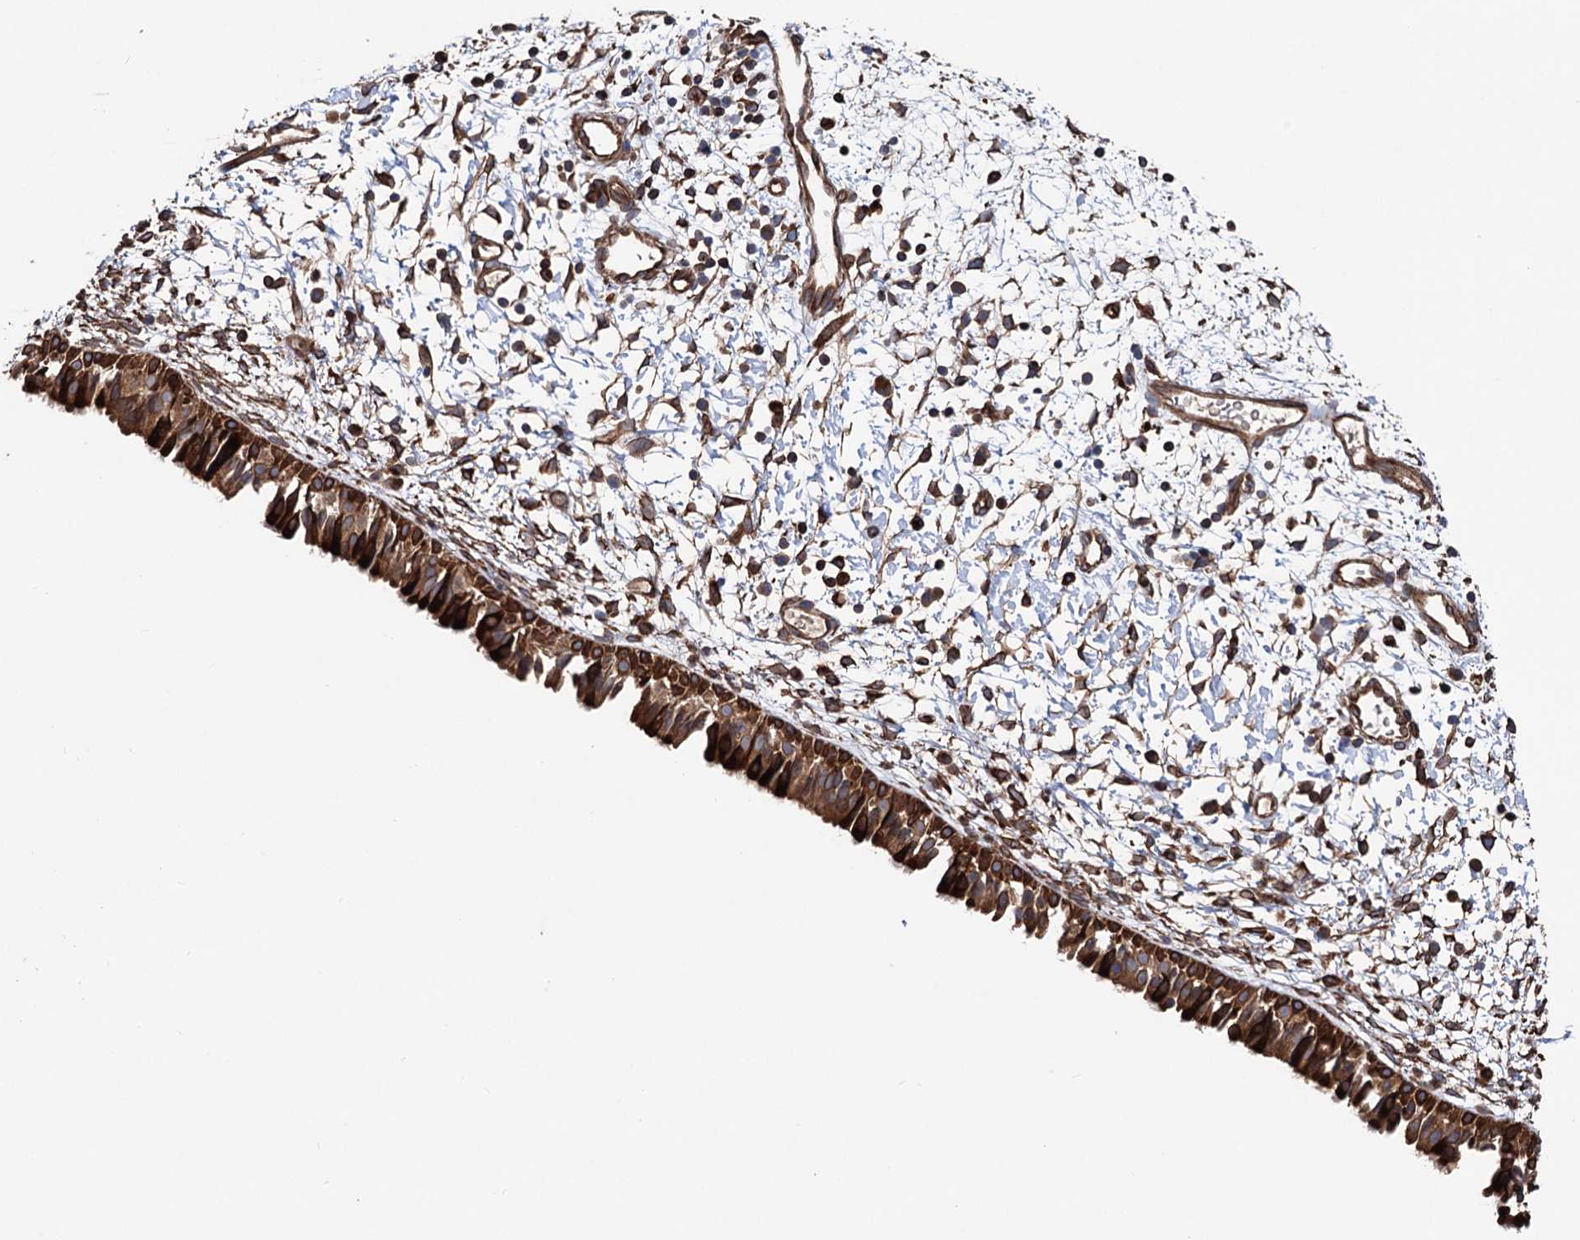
{"staining": {"intensity": "strong", "quantity": ">75%", "location": "cytoplasmic/membranous"}, "tissue": "nasopharynx", "cell_type": "Respiratory epithelial cells", "image_type": "normal", "snomed": [{"axis": "morphology", "description": "Normal tissue, NOS"}, {"axis": "topography", "description": "Nasopharynx"}], "caption": "About >75% of respiratory epithelial cells in normal human nasopharynx show strong cytoplasmic/membranous protein positivity as visualized by brown immunohistochemical staining.", "gene": "STING1", "patient": {"sex": "male", "age": 22}}